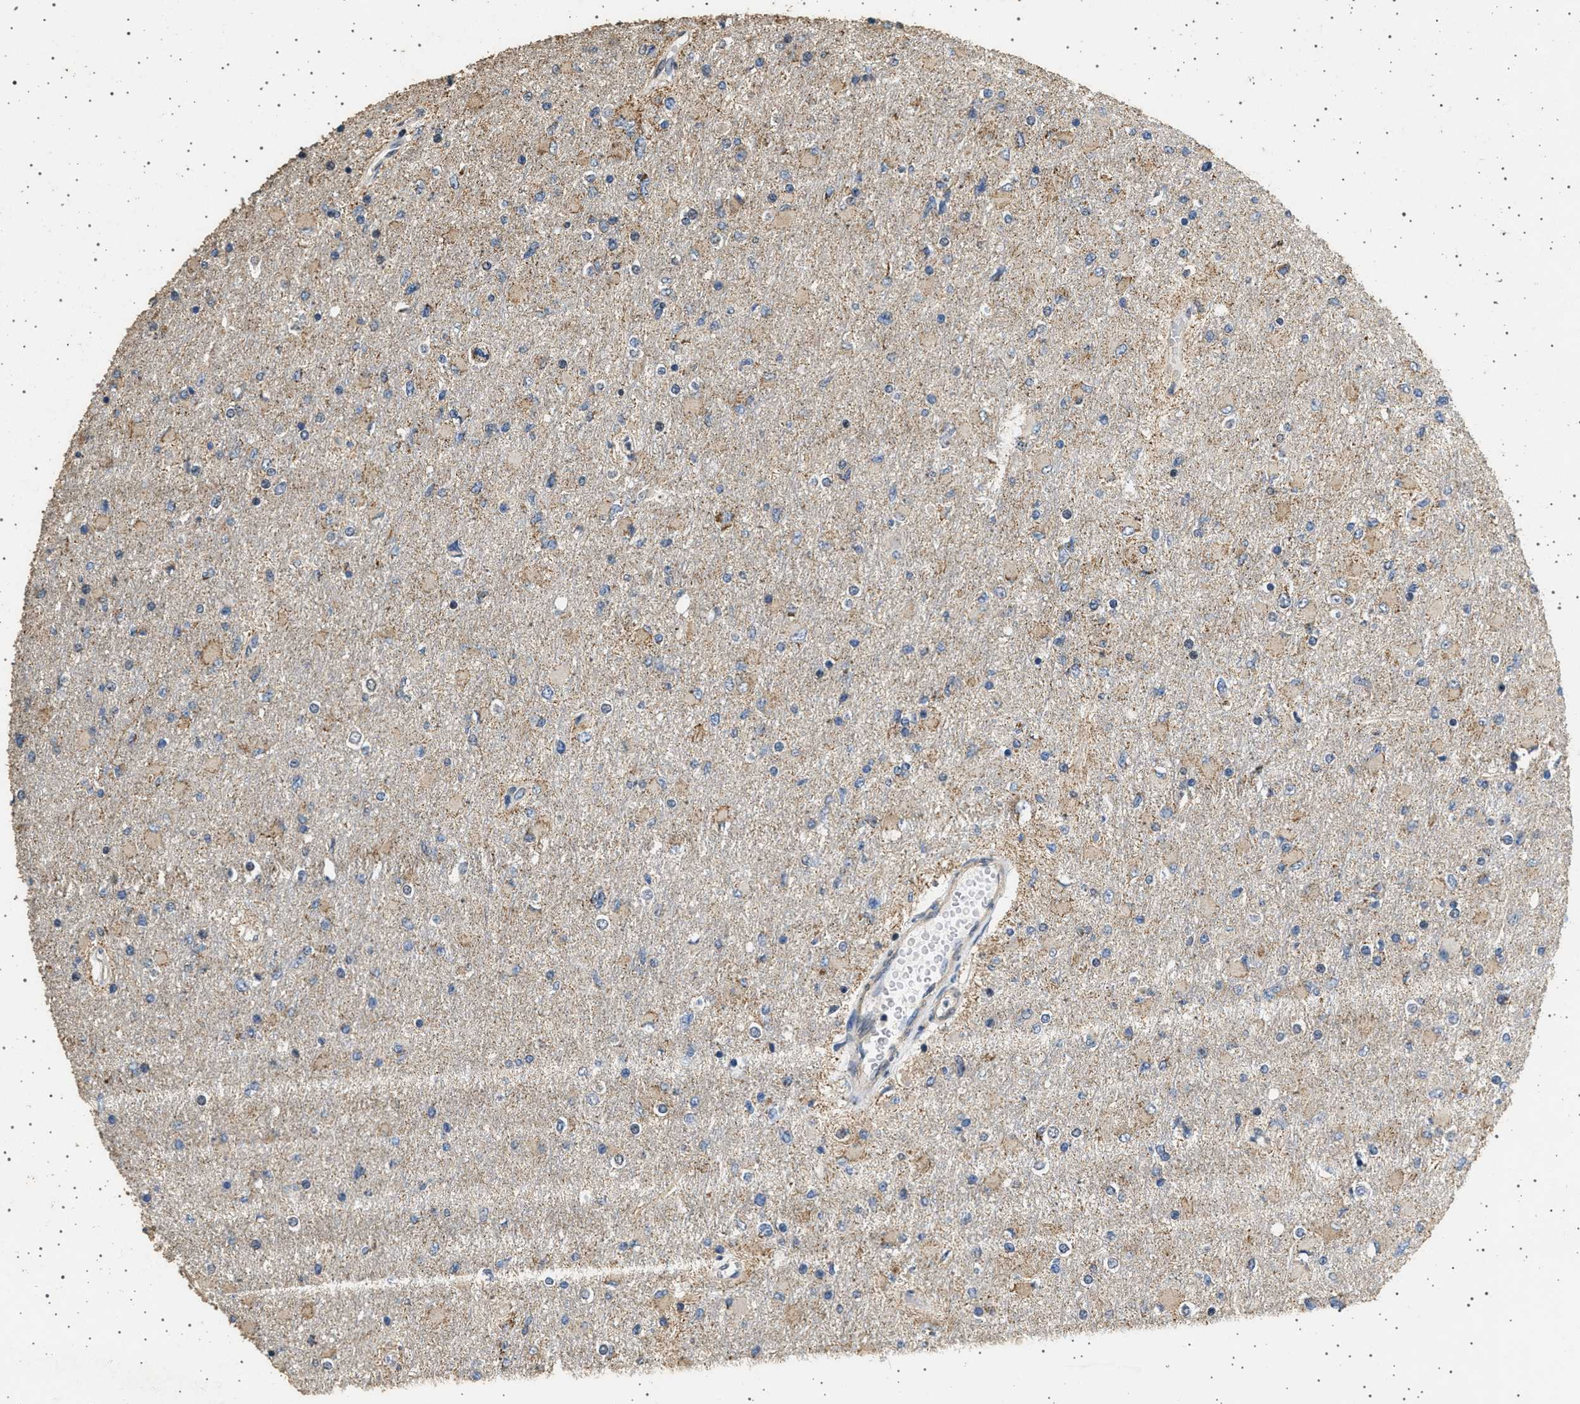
{"staining": {"intensity": "weak", "quantity": ">75%", "location": "cytoplasmic/membranous"}, "tissue": "glioma", "cell_type": "Tumor cells", "image_type": "cancer", "snomed": [{"axis": "morphology", "description": "Glioma, malignant, High grade"}, {"axis": "topography", "description": "Cerebral cortex"}], "caption": "Immunohistochemistry (IHC) image of glioma stained for a protein (brown), which demonstrates low levels of weak cytoplasmic/membranous staining in approximately >75% of tumor cells.", "gene": "KCNA4", "patient": {"sex": "female", "age": 36}}